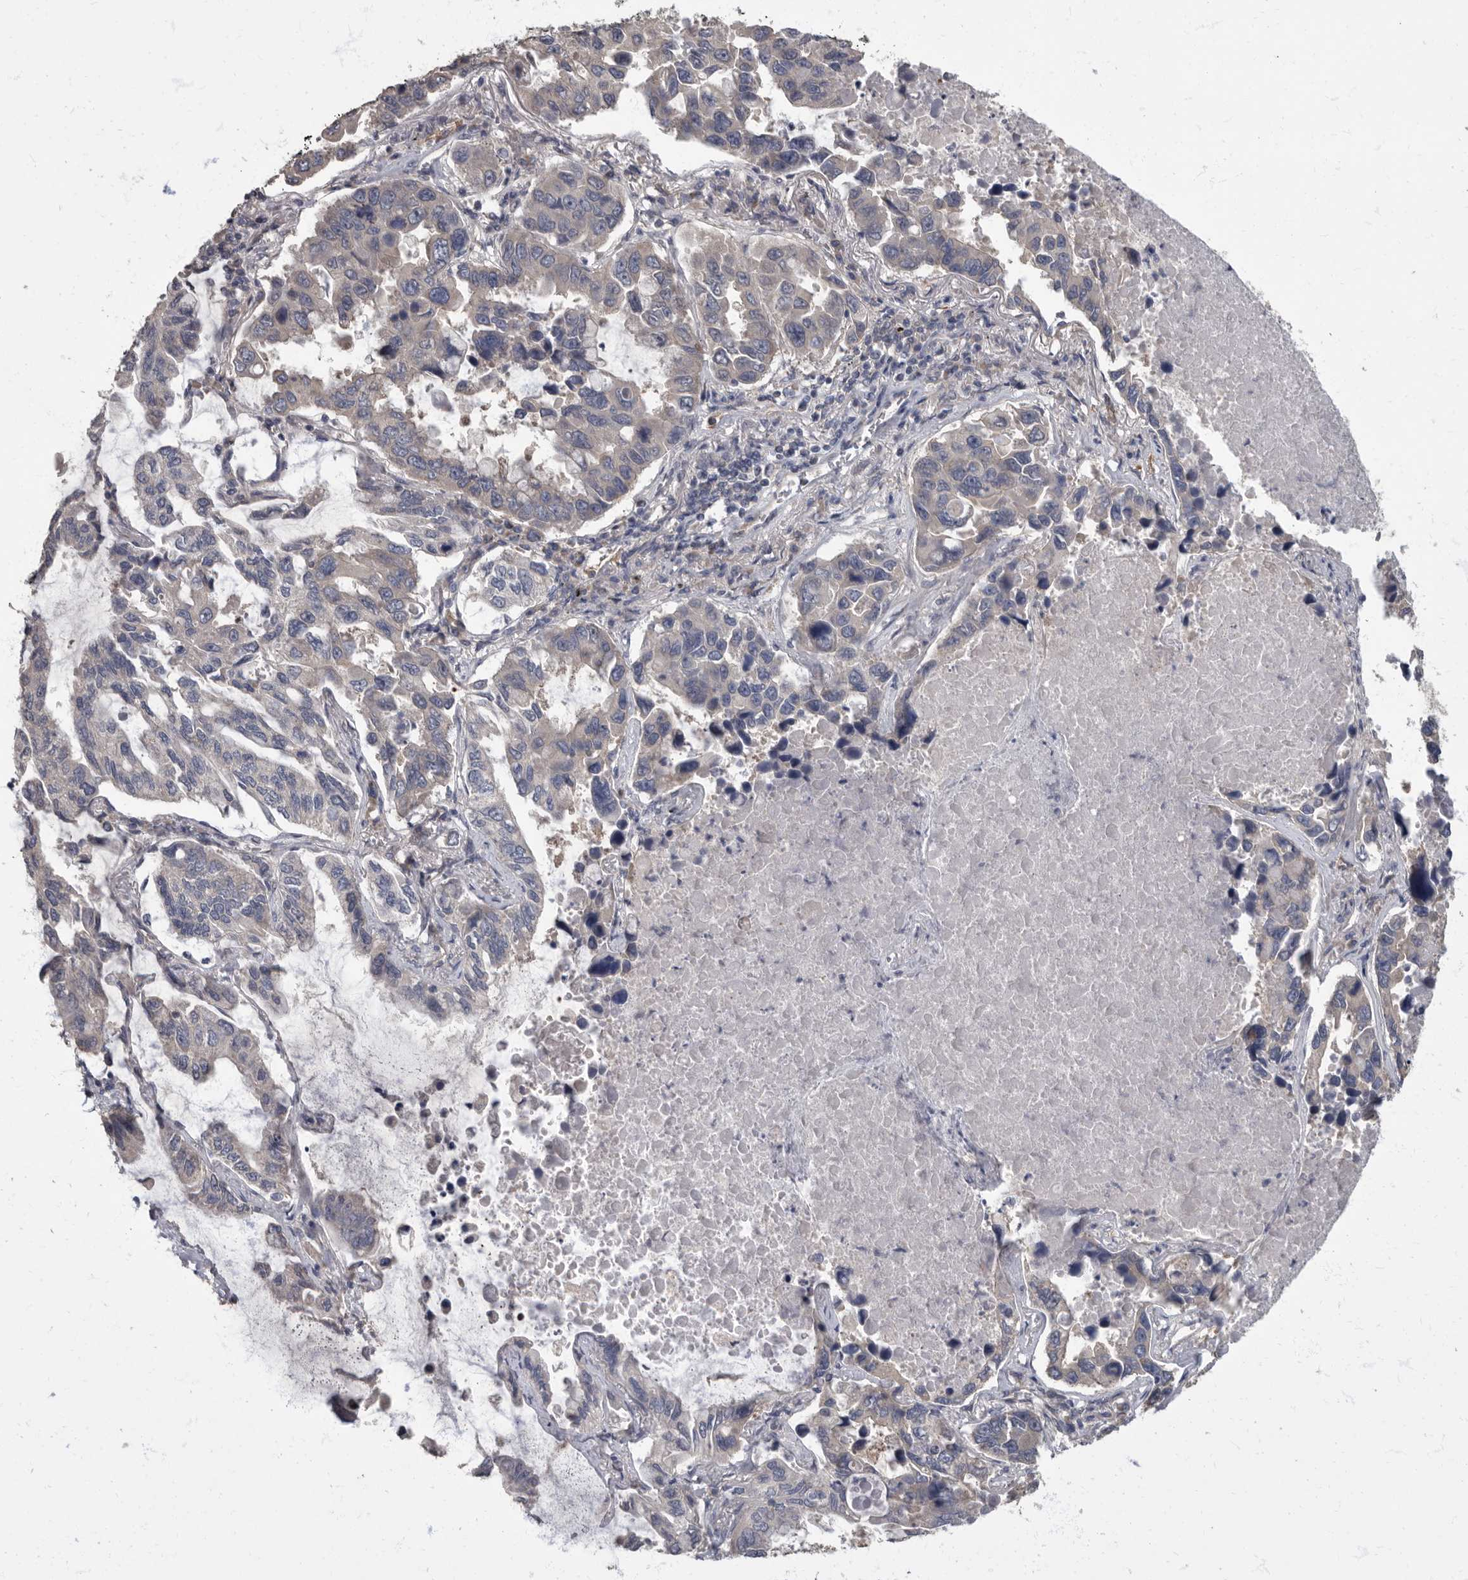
{"staining": {"intensity": "negative", "quantity": "none", "location": "none"}, "tissue": "lung cancer", "cell_type": "Tumor cells", "image_type": "cancer", "snomed": [{"axis": "morphology", "description": "Adenocarcinoma, NOS"}, {"axis": "topography", "description": "Lung"}], "caption": "An image of human lung adenocarcinoma is negative for staining in tumor cells.", "gene": "PDK1", "patient": {"sex": "male", "age": 64}}